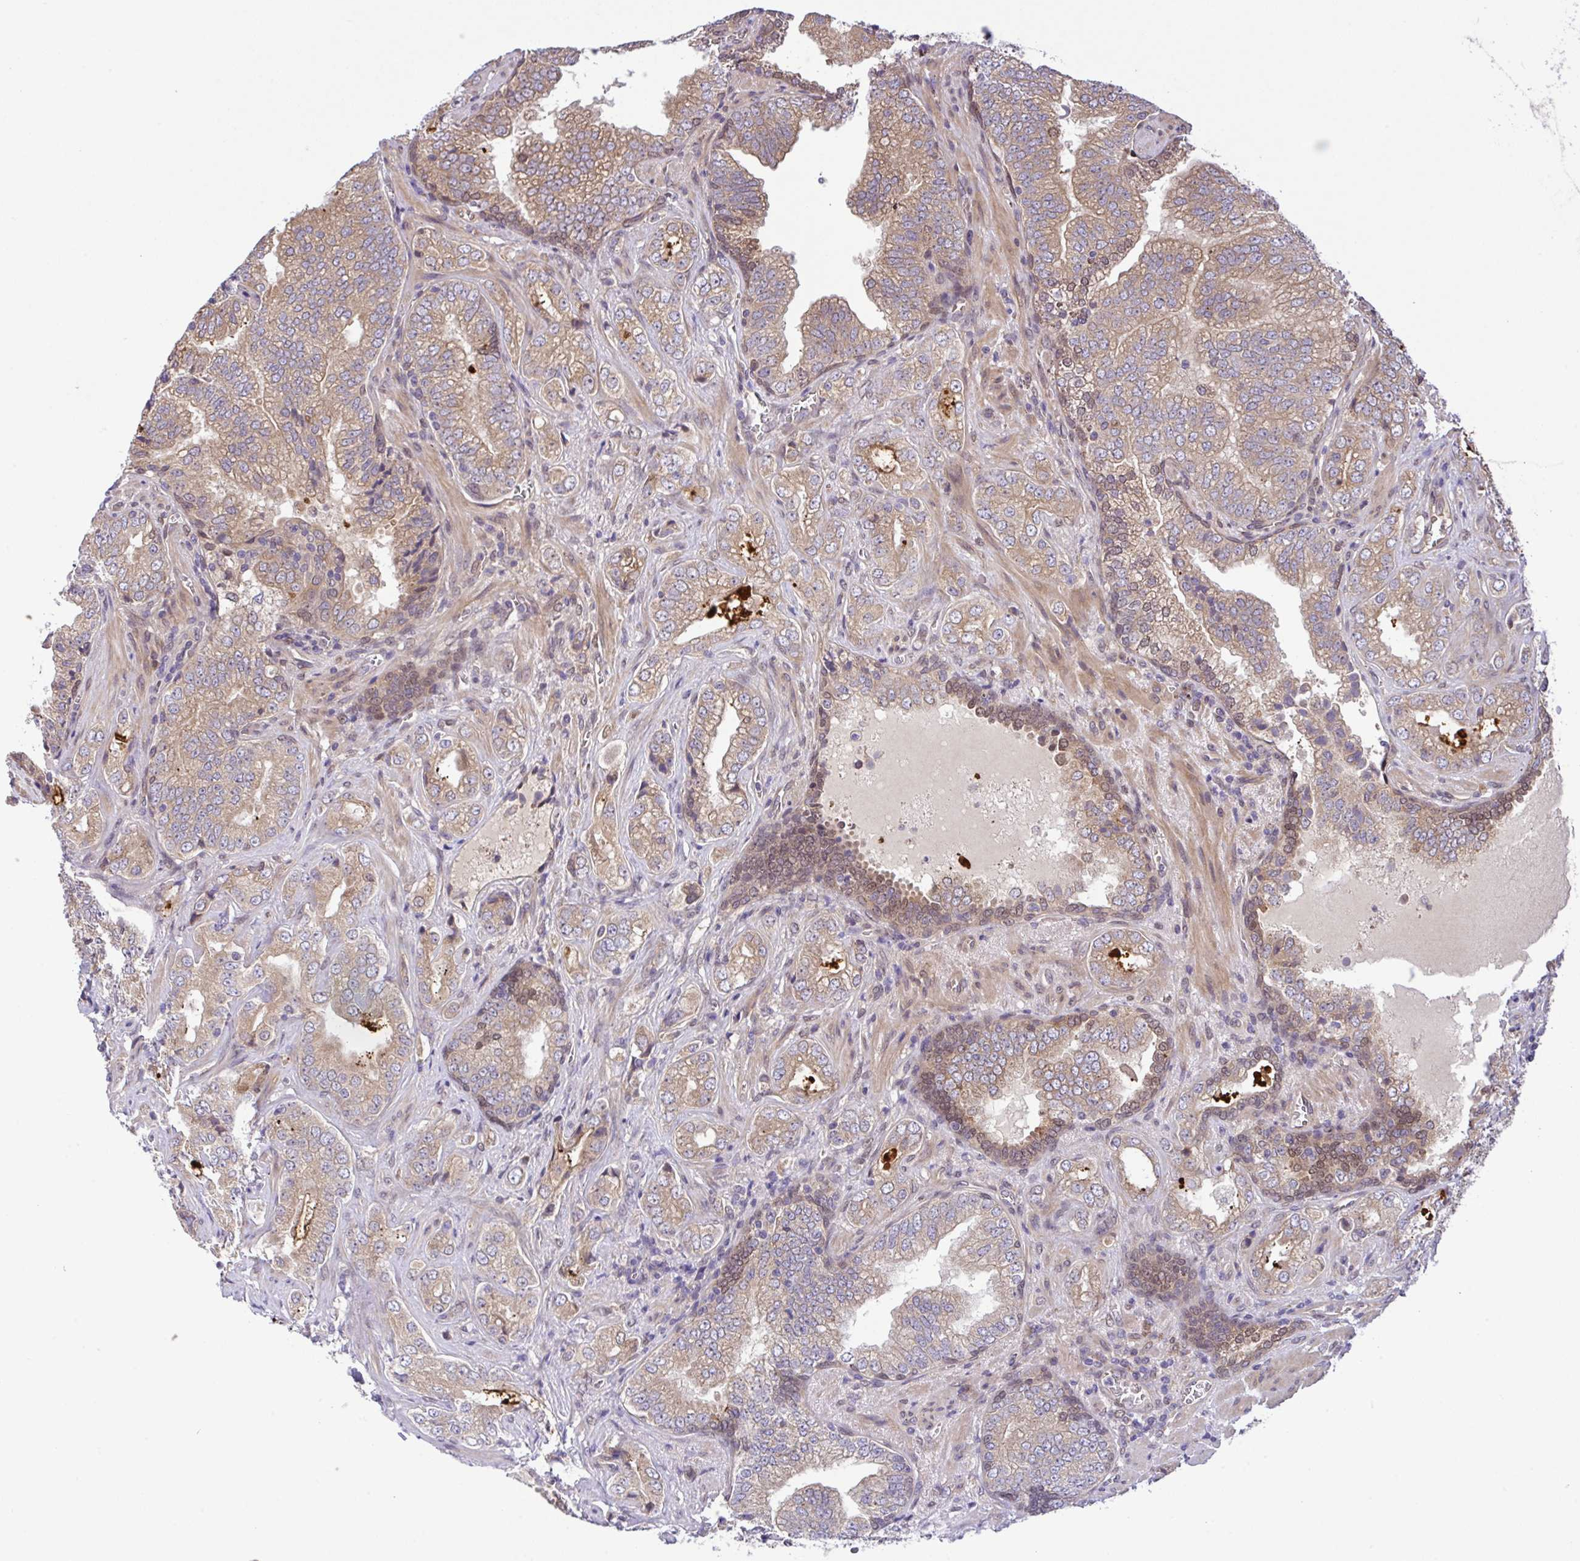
{"staining": {"intensity": "moderate", "quantity": "25%-75%", "location": "cytoplasmic/membranous"}, "tissue": "prostate cancer", "cell_type": "Tumor cells", "image_type": "cancer", "snomed": [{"axis": "morphology", "description": "Adenocarcinoma, High grade"}, {"axis": "topography", "description": "Prostate"}], "caption": "Prostate cancer tissue exhibits moderate cytoplasmic/membranous positivity in approximately 25%-75% of tumor cells", "gene": "UBE4A", "patient": {"sex": "male", "age": 67}}